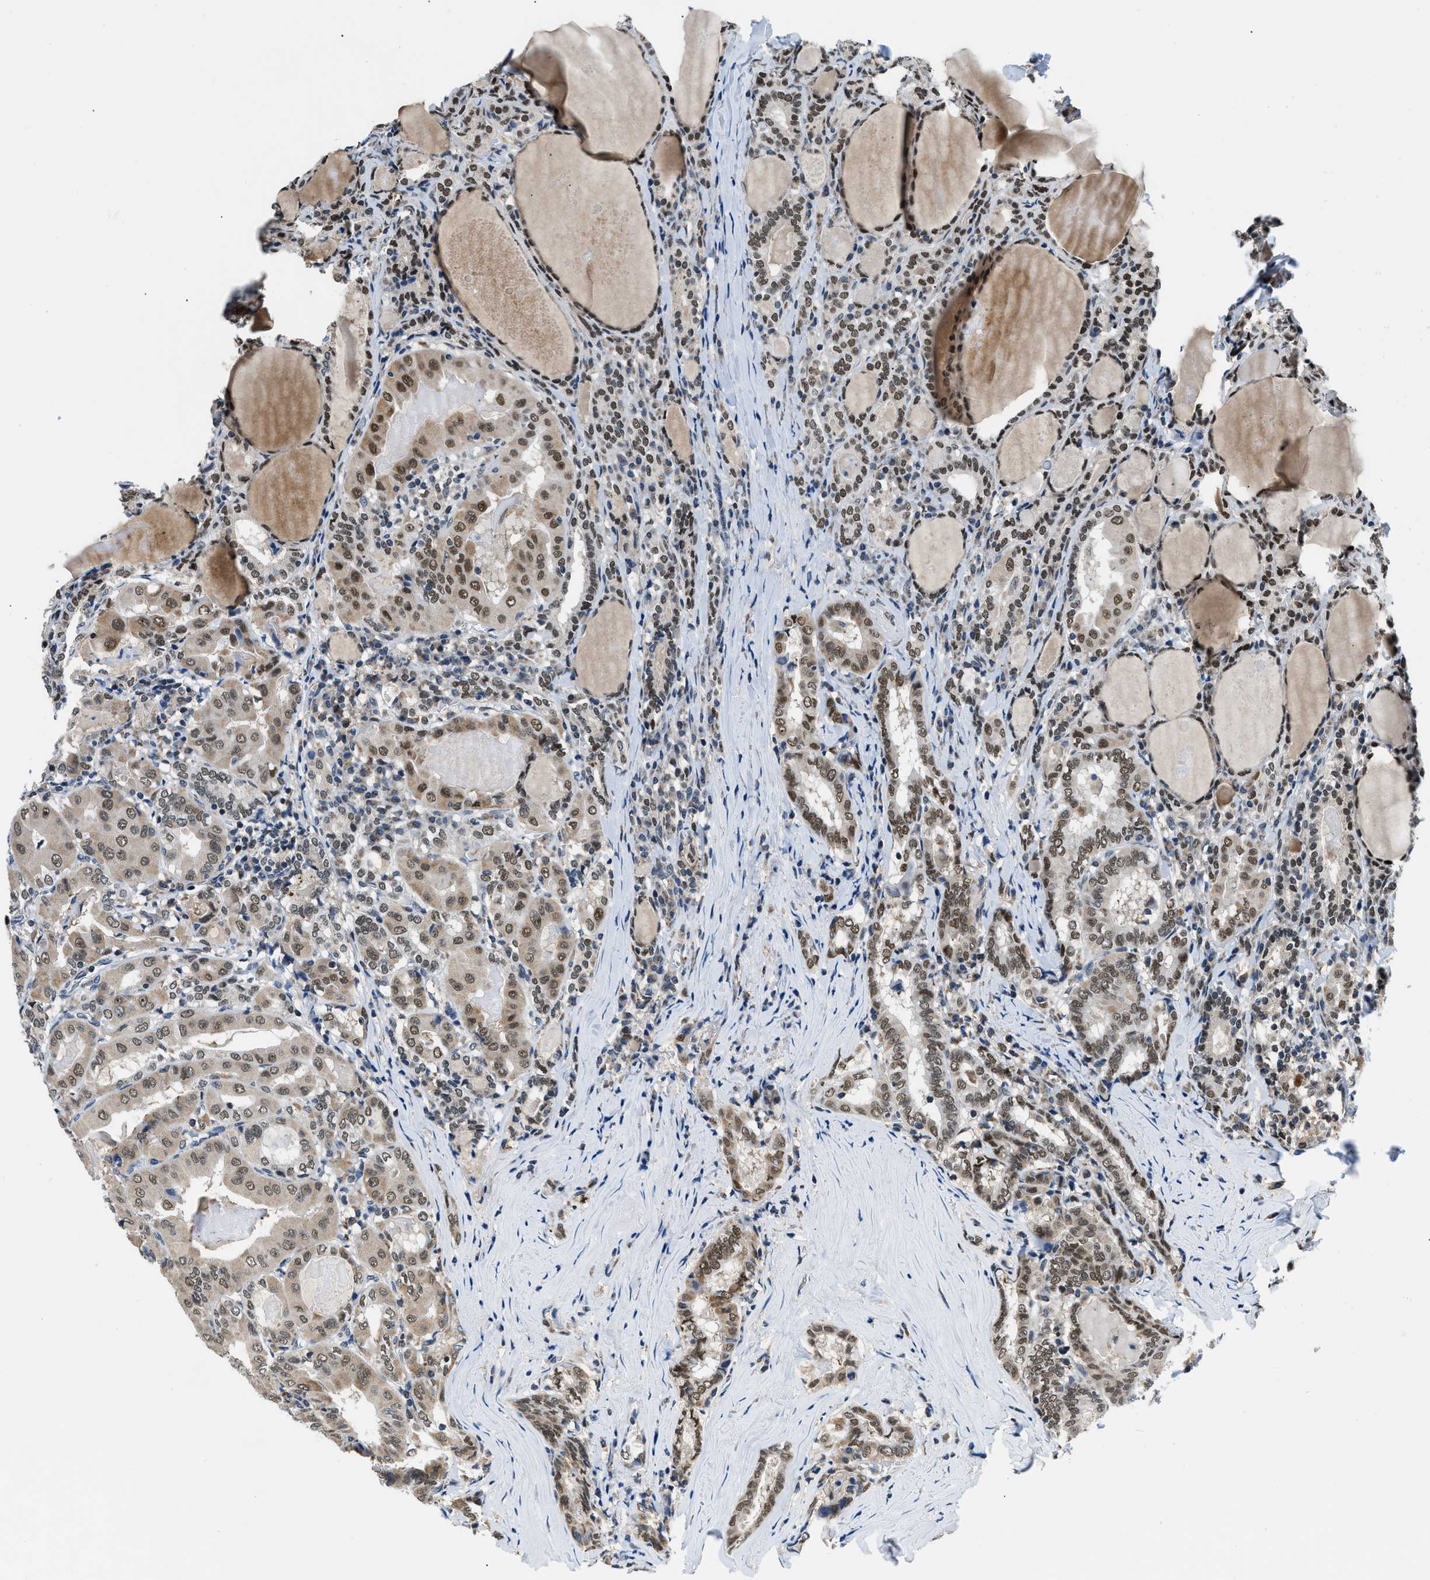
{"staining": {"intensity": "strong", "quantity": ">75%", "location": "nuclear"}, "tissue": "thyroid cancer", "cell_type": "Tumor cells", "image_type": "cancer", "snomed": [{"axis": "morphology", "description": "Papillary adenocarcinoma, NOS"}, {"axis": "topography", "description": "Thyroid gland"}], "caption": "A micrograph of thyroid cancer stained for a protein shows strong nuclear brown staining in tumor cells.", "gene": "KDM3B", "patient": {"sex": "female", "age": 42}}